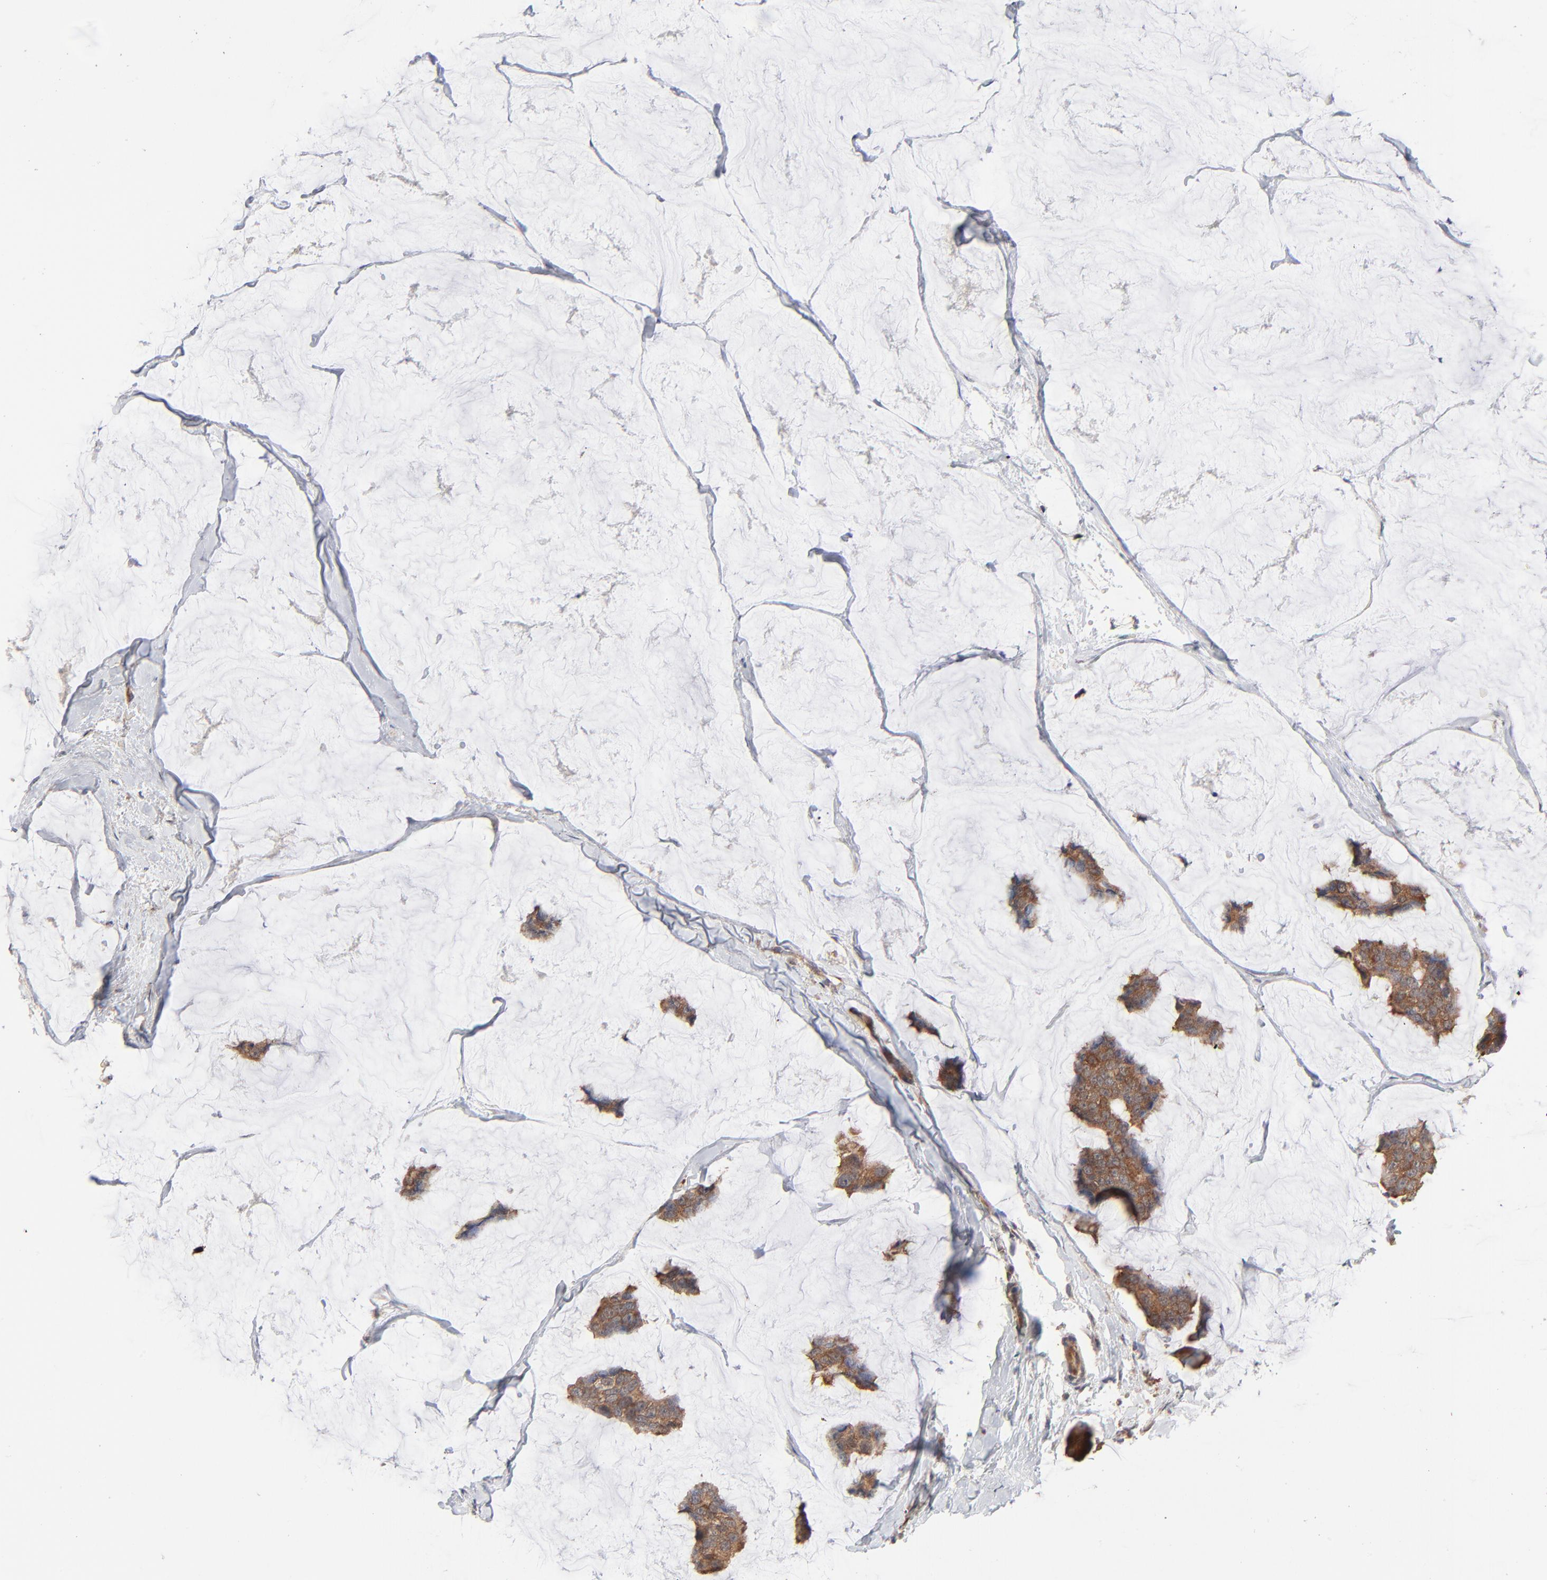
{"staining": {"intensity": "moderate", "quantity": ">75%", "location": "cytoplasmic/membranous"}, "tissue": "breast cancer", "cell_type": "Tumor cells", "image_type": "cancer", "snomed": [{"axis": "morphology", "description": "Normal tissue, NOS"}, {"axis": "morphology", "description": "Duct carcinoma"}, {"axis": "topography", "description": "Breast"}], "caption": "A brown stain shows moderate cytoplasmic/membranous positivity of a protein in human breast infiltrating ductal carcinoma tumor cells.", "gene": "ABLIM3", "patient": {"sex": "female", "age": 50}}